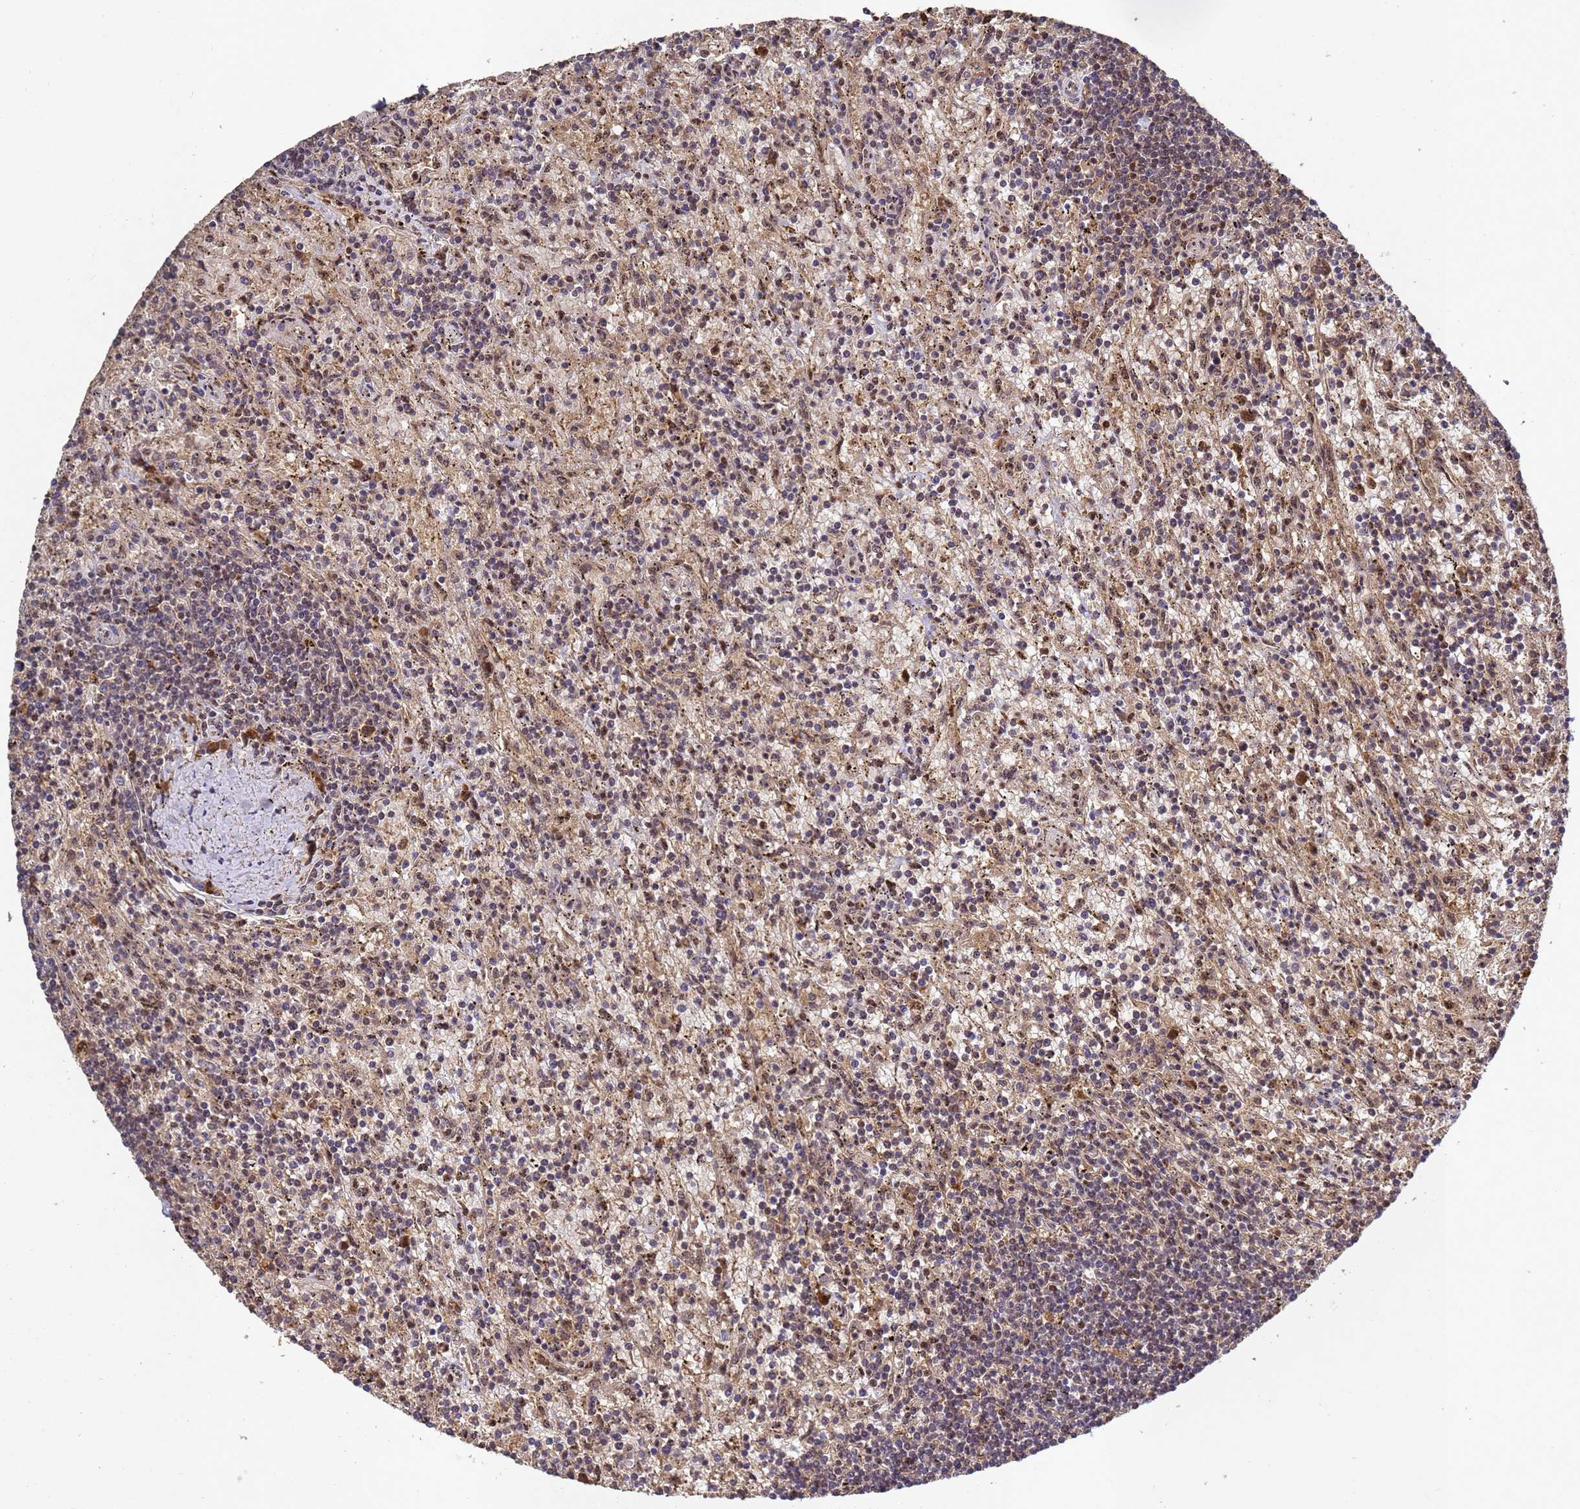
{"staining": {"intensity": "negative", "quantity": "none", "location": "none"}, "tissue": "lymphoma", "cell_type": "Tumor cells", "image_type": "cancer", "snomed": [{"axis": "morphology", "description": "Malignant lymphoma, non-Hodgkin's type, Low grade"}, {"axis": "topography", "description": "Spleen"}], "caption": "Lymphoma stained for a protein using IHC displays no expression tumor cells.", "gene": "SECISBP2", "patient": {"sex": "male", "age": 76}}